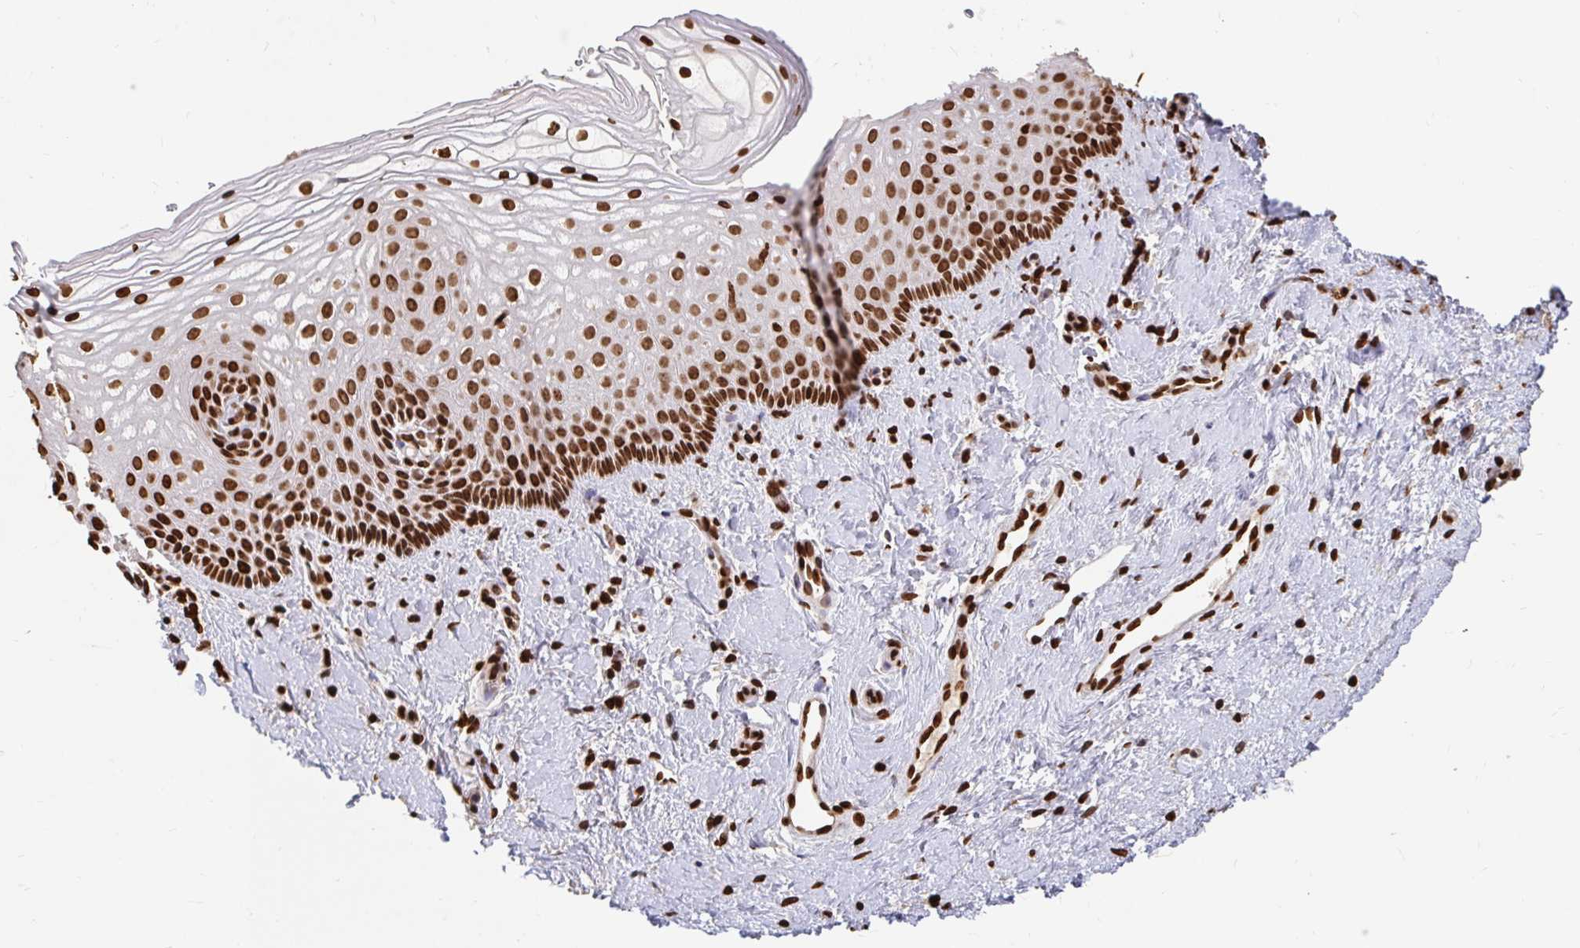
{"staining": {"intensity": "strong", "quantity": ">75%", "location": "nuclear"}, "tissue": "vagina", "cell_type": "Squamous epithelial cells", "image_type": "normal", "snomed": [{"axis": "morphology", "description": "Normal tissue, NOS"}, {"axis": "topography", "description": "Vagina"}], "caption": "A brown stain highlights strong nuclear positivity of a protein in squamous epithelial cells of unremarkable human vagina. (DAB (3,3'-diaminobenzidine) = brown stain, brightfield microscopy at high magnification).", "gene": "H2BC5", "patient": {"sex": "female", "age": 51}}